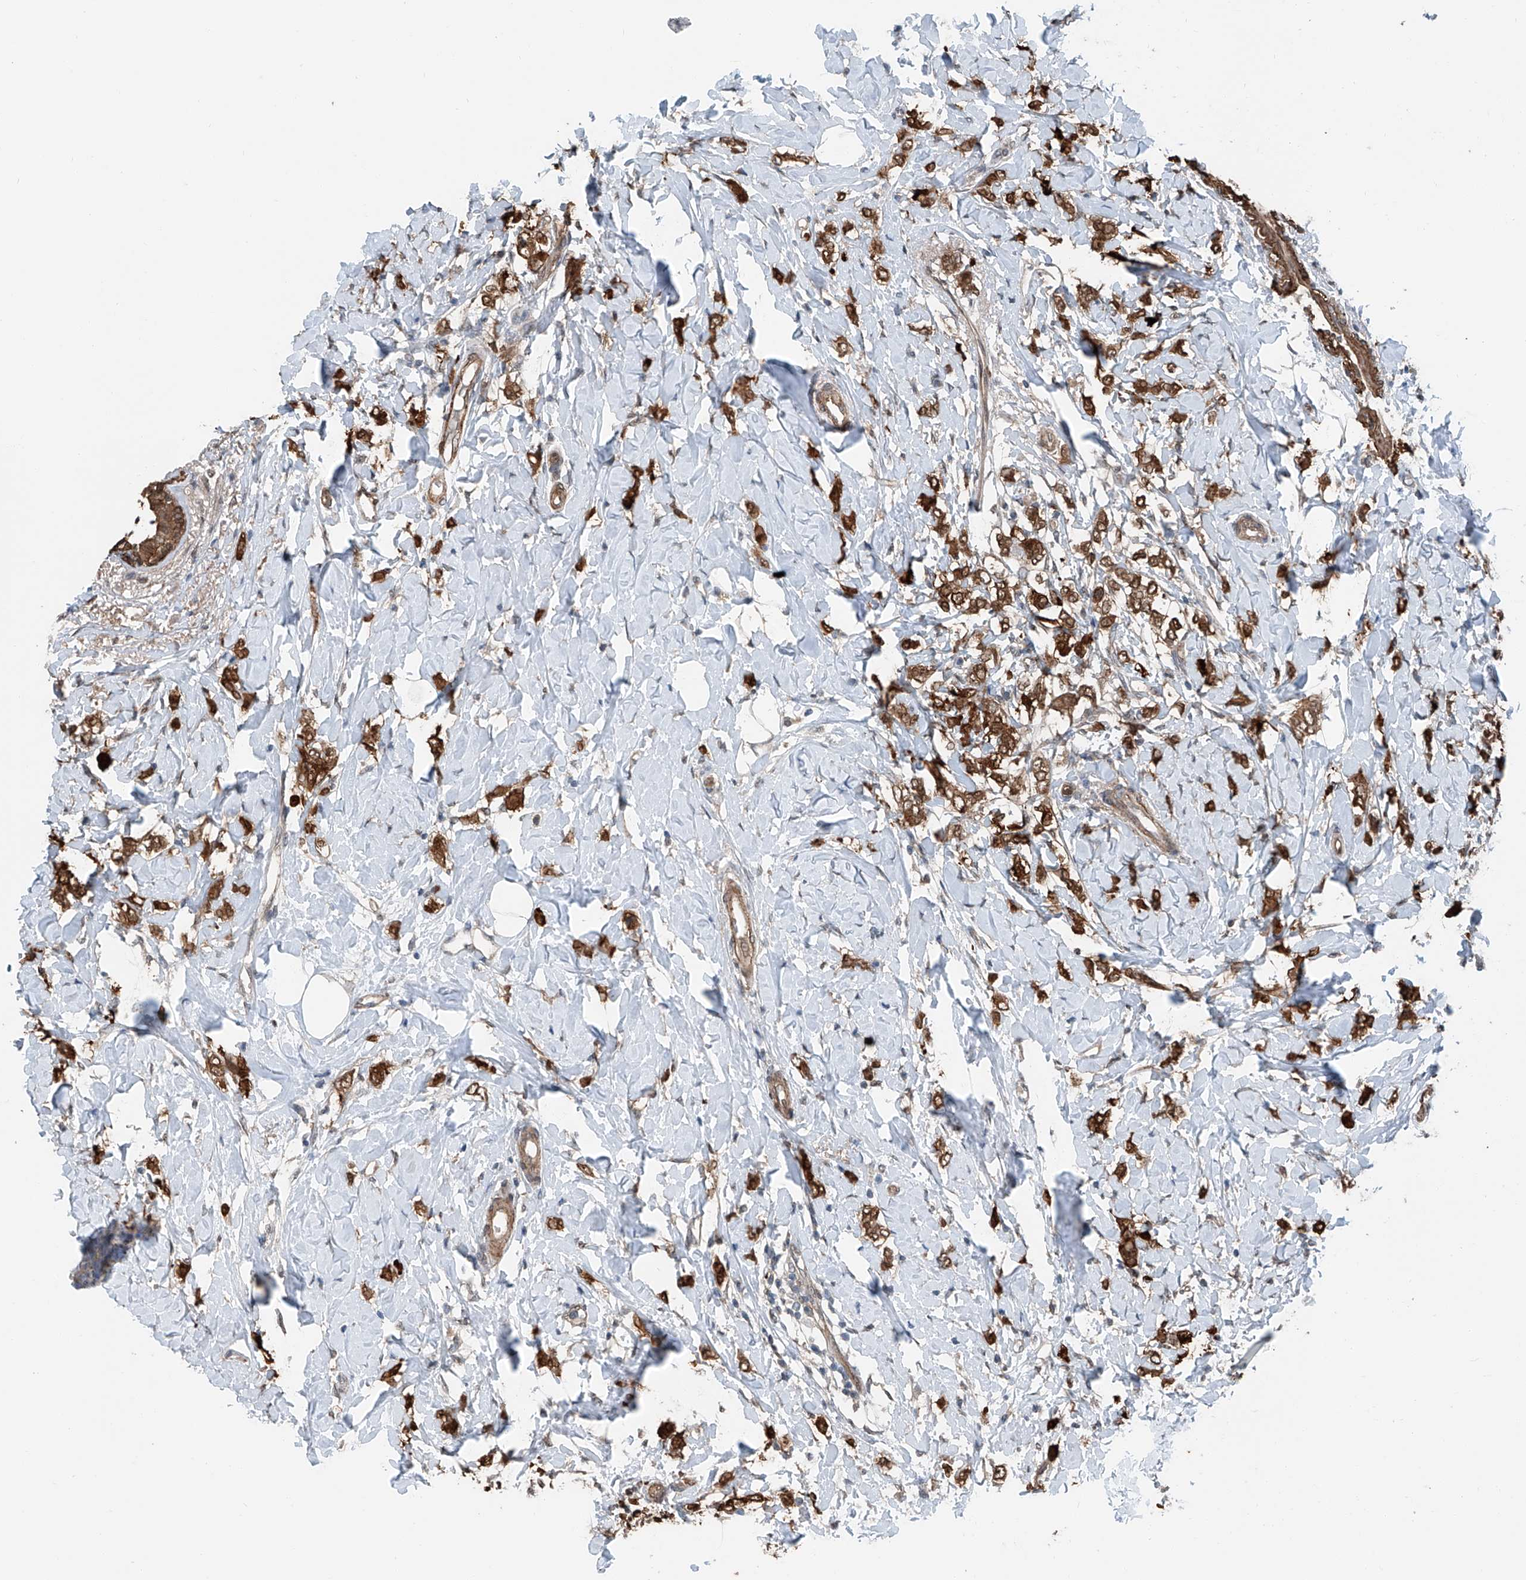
{"staining": {"intensity": "strong", "quantity": ">75%", "location": "cytoplasmic/membranous,nuclear"}, "tissue": "breast cancer", "cell_type": "Tumor cells", "image_type": "cancer", "snomed": [{"axis": "morphology", "description": "Normal tissue, NOS"}, {"axis": "morphology", "description": "Lobular carcinoma"}, {"axis": "topography", "description": "Breast"}], "caption": "Protein expression analysis of human breast cancer reveals strong cytoplasmic/membranous and nuclear expression in about >75% of tumor cells.", "gene": "HSPA6", "patient": {"sex": "female", "age": 47}}